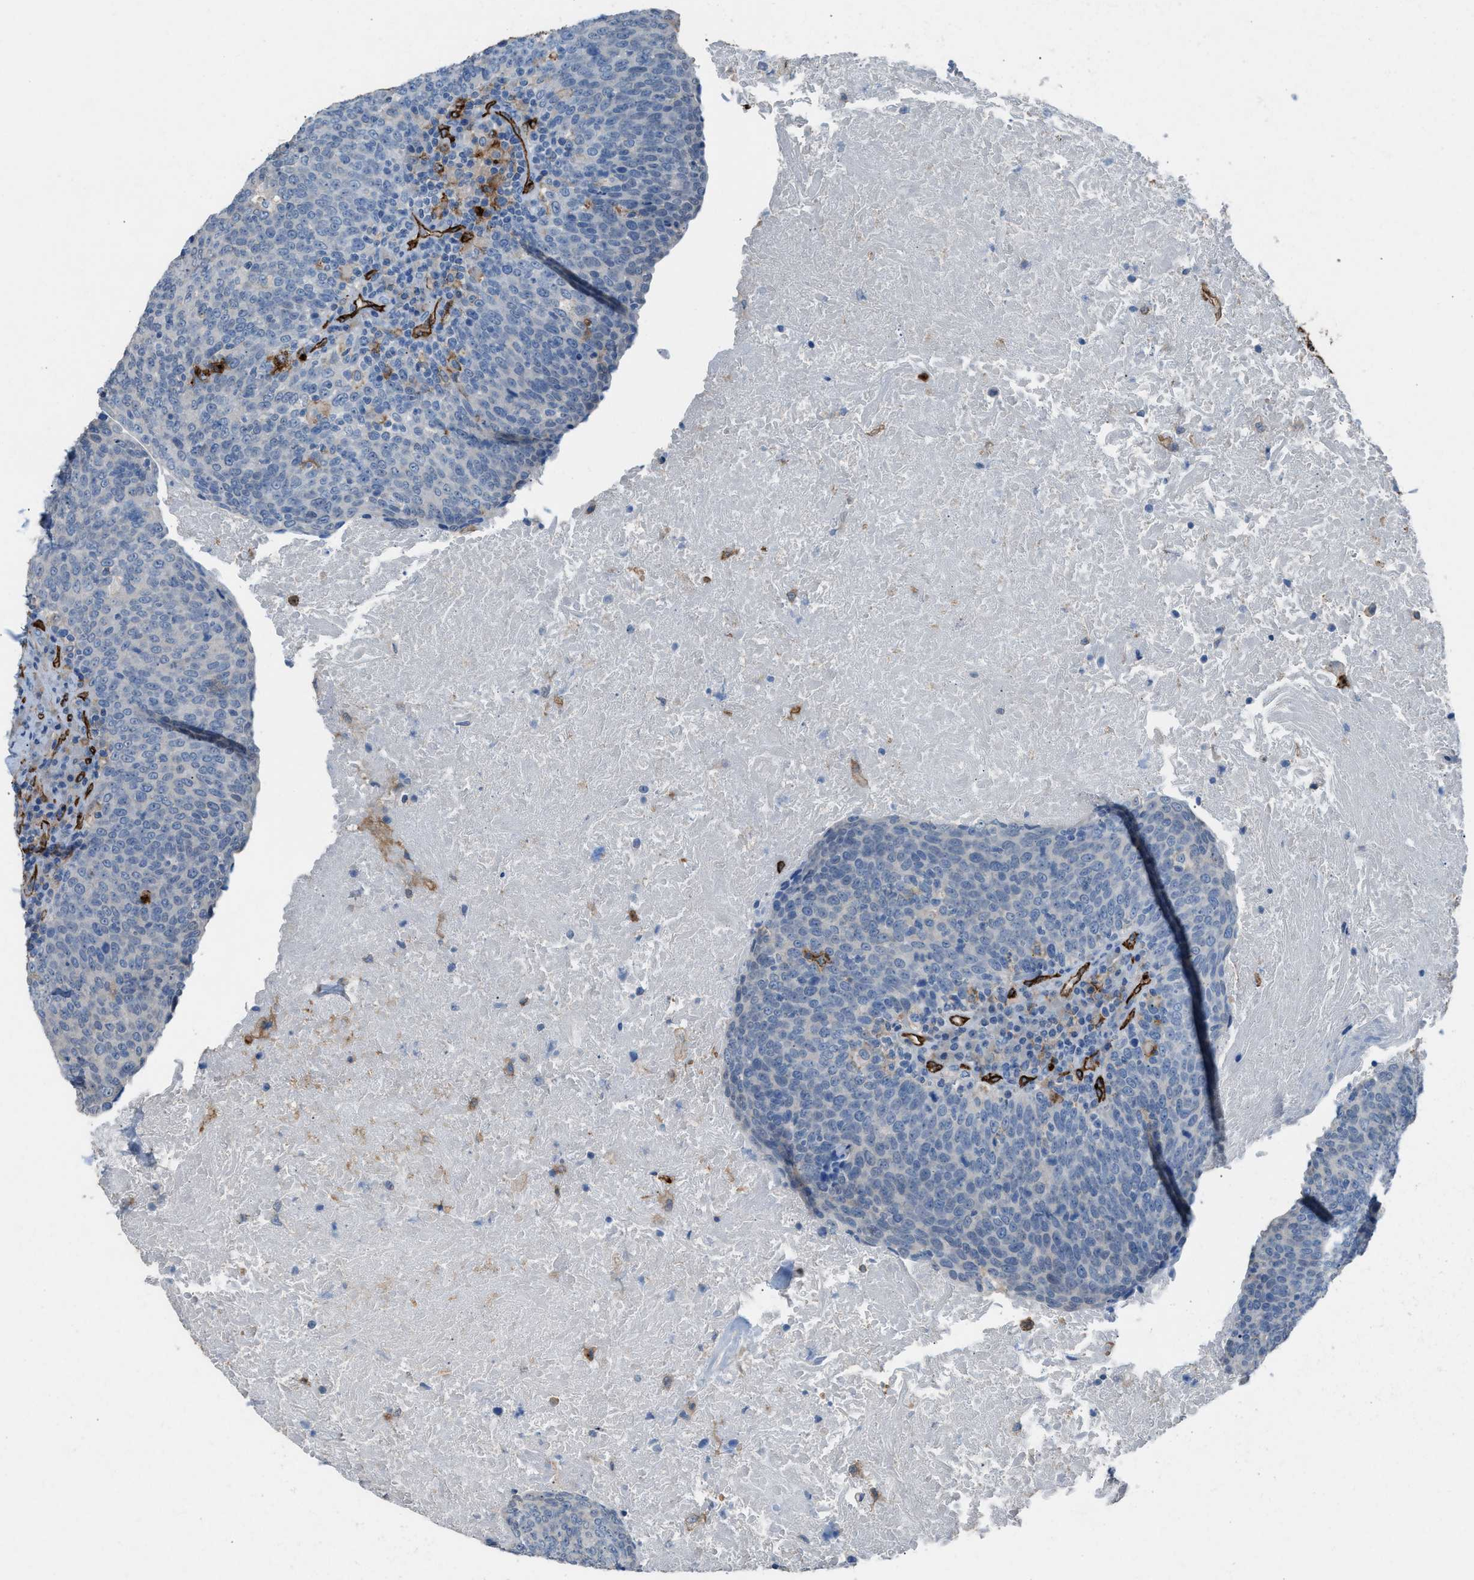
{"staining": {"intensity": "negative", "quantity": "none", "location": "none"}, "tissue": "head and neck cancer", "cell_type": "Tumor cells", "image_type": "cancer", "snomed": [{"axis": "morphology", "description": "Squamous cell carcinoma, NOS"}, {"axis": "morphology", "description": "Squamous cell carcinoma, metastatic, NOS"}, {"axis": "topography", "description": "Lymph node"}, {"axis": "topography", "description": "Head-Neck"}], "caption": "Micrograph shows no protein expression in tumor cells of squamous cell carcinoma (head and neck) tissue.", "gene": "DYSF", "patient": {"sex": "male", "age": 62}}